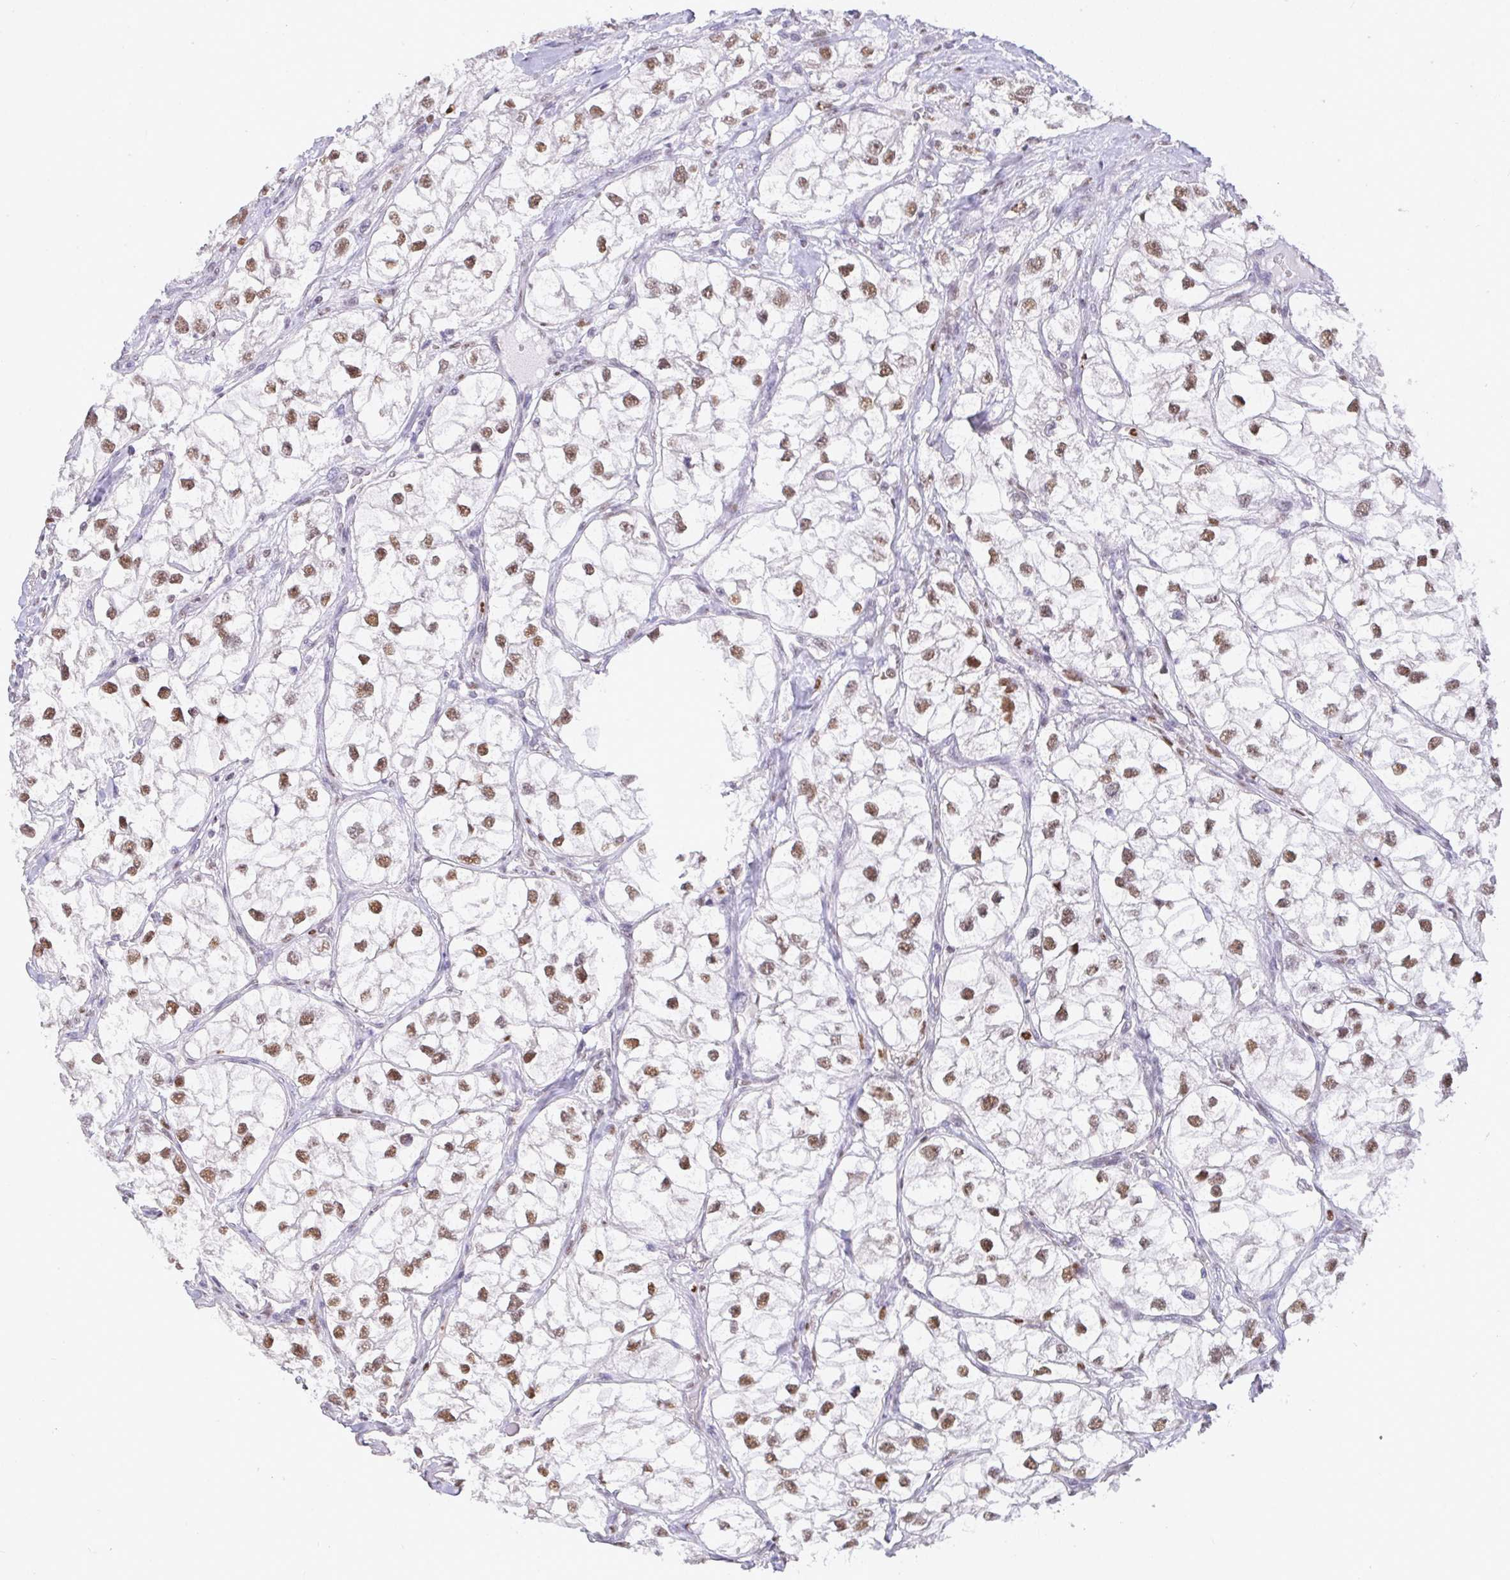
{"staining": {"intensity": "moderate", "quantity": ">75%", "location": "nuclear"}, "tissue": "renal cancer", "cell_type": "Tumor cells", "image_type": "cancer", "snomed": [{"axis": "morphology", "description": "Adenocarcinoma, NOS"}, {"axis": "topography", "description": "Kidney"}], "caption": "A photomicrograph of renal adenocarcinoma stained for a protein reveals moderate nuclear brown staining in tumor cells. Nuclei are stained in blue.", "gene": "BBX", "patient": {"sex": "male", "age": 59}}